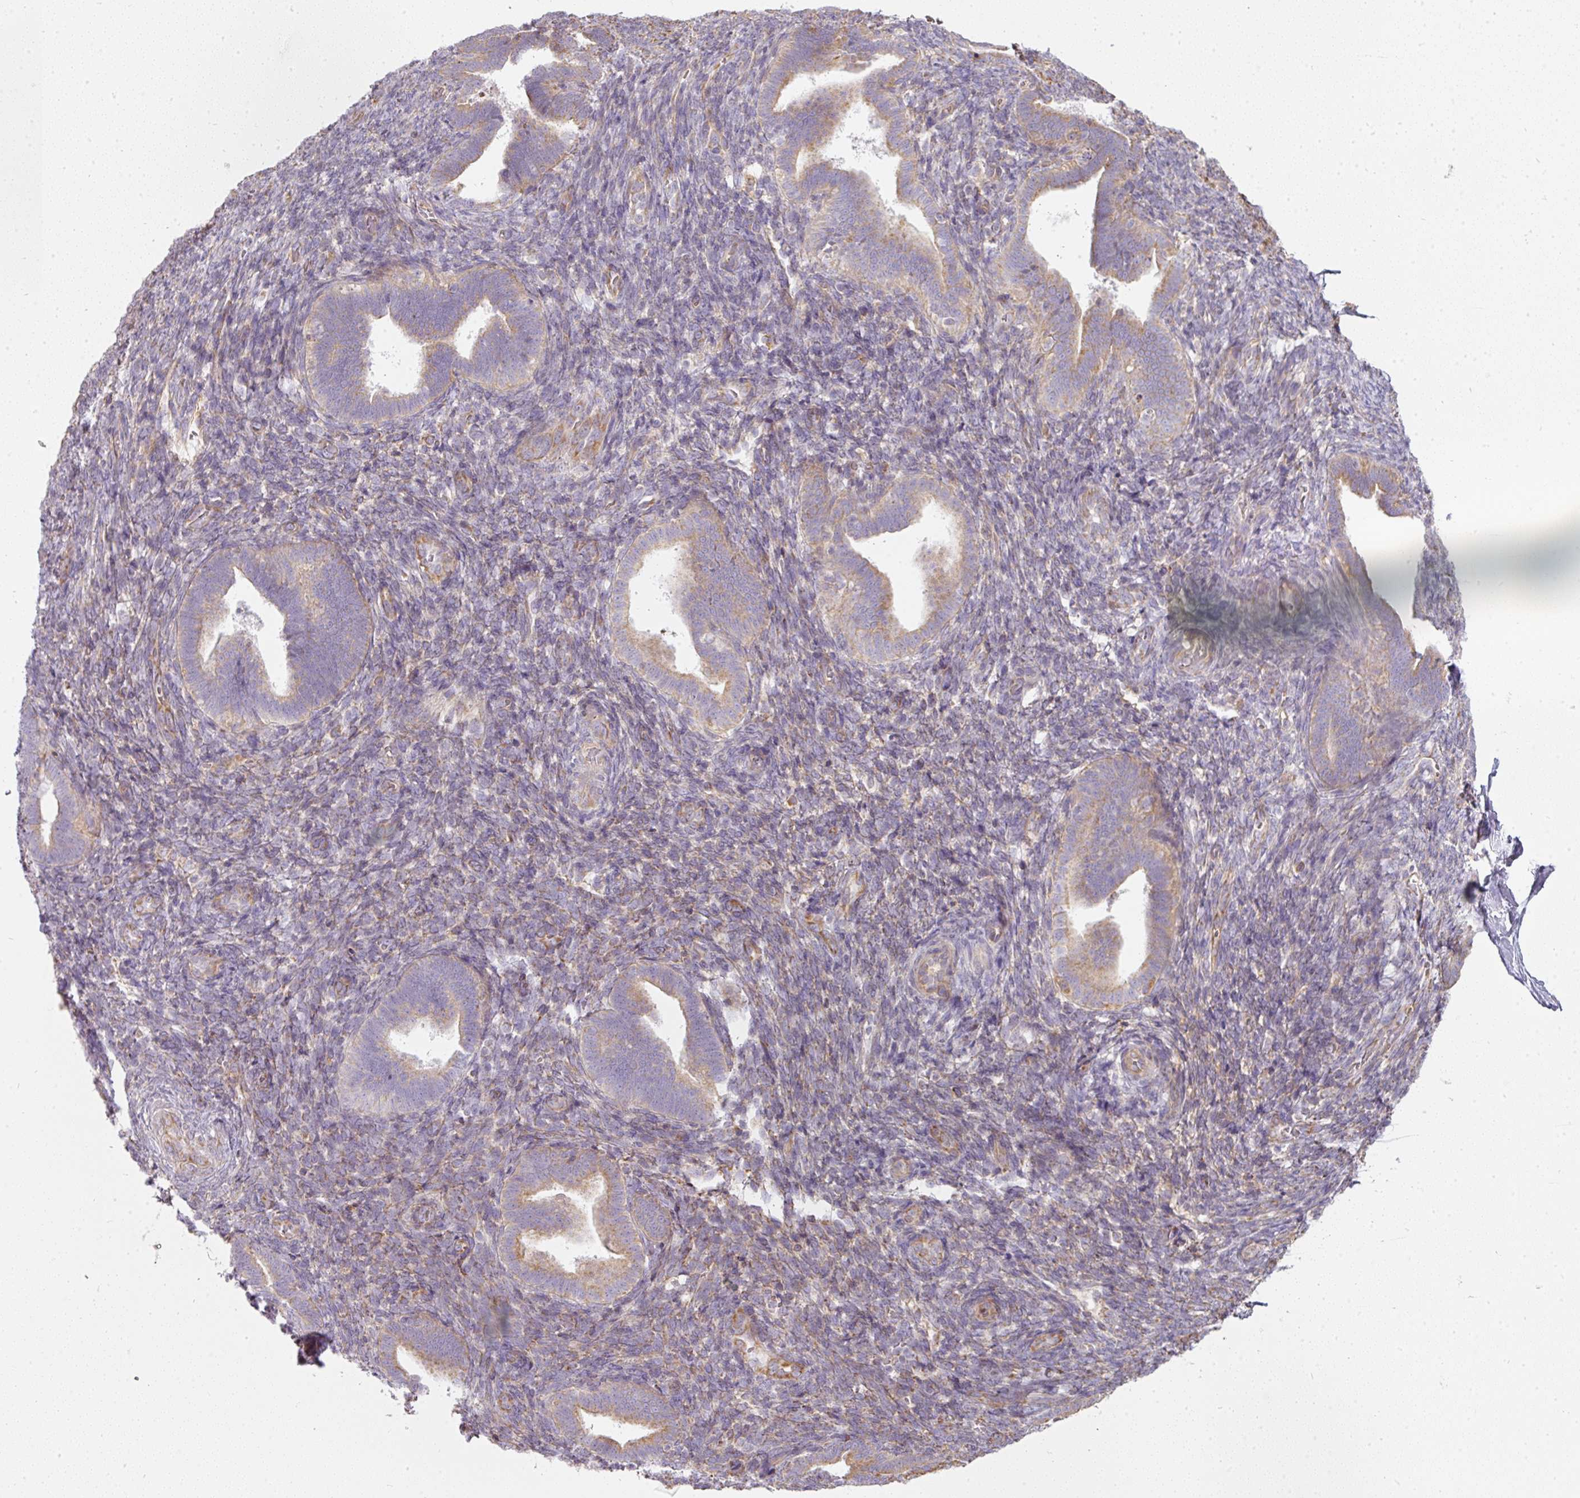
{"staining": {"intensity": "negative", "quantity": "none", "location": "none"}, "tissue": "endometrium", "cell_type": "Cells in endometrial stroma", "image_type": "normal", "snomed": [{"axis": "morphology", "description": "Normal tissue, NOS"}, {"axis": "topography", "description": "Endometrium"}], "caption": "IHC of benign endometrium reveals no expression in cells in endometrial stroma. The staining is performed using DAB brown chromogen with nuclei counter-stained in using hematoxylin.", "gene": "MORN4", "patient": {"sex": "female", "age": 34}}